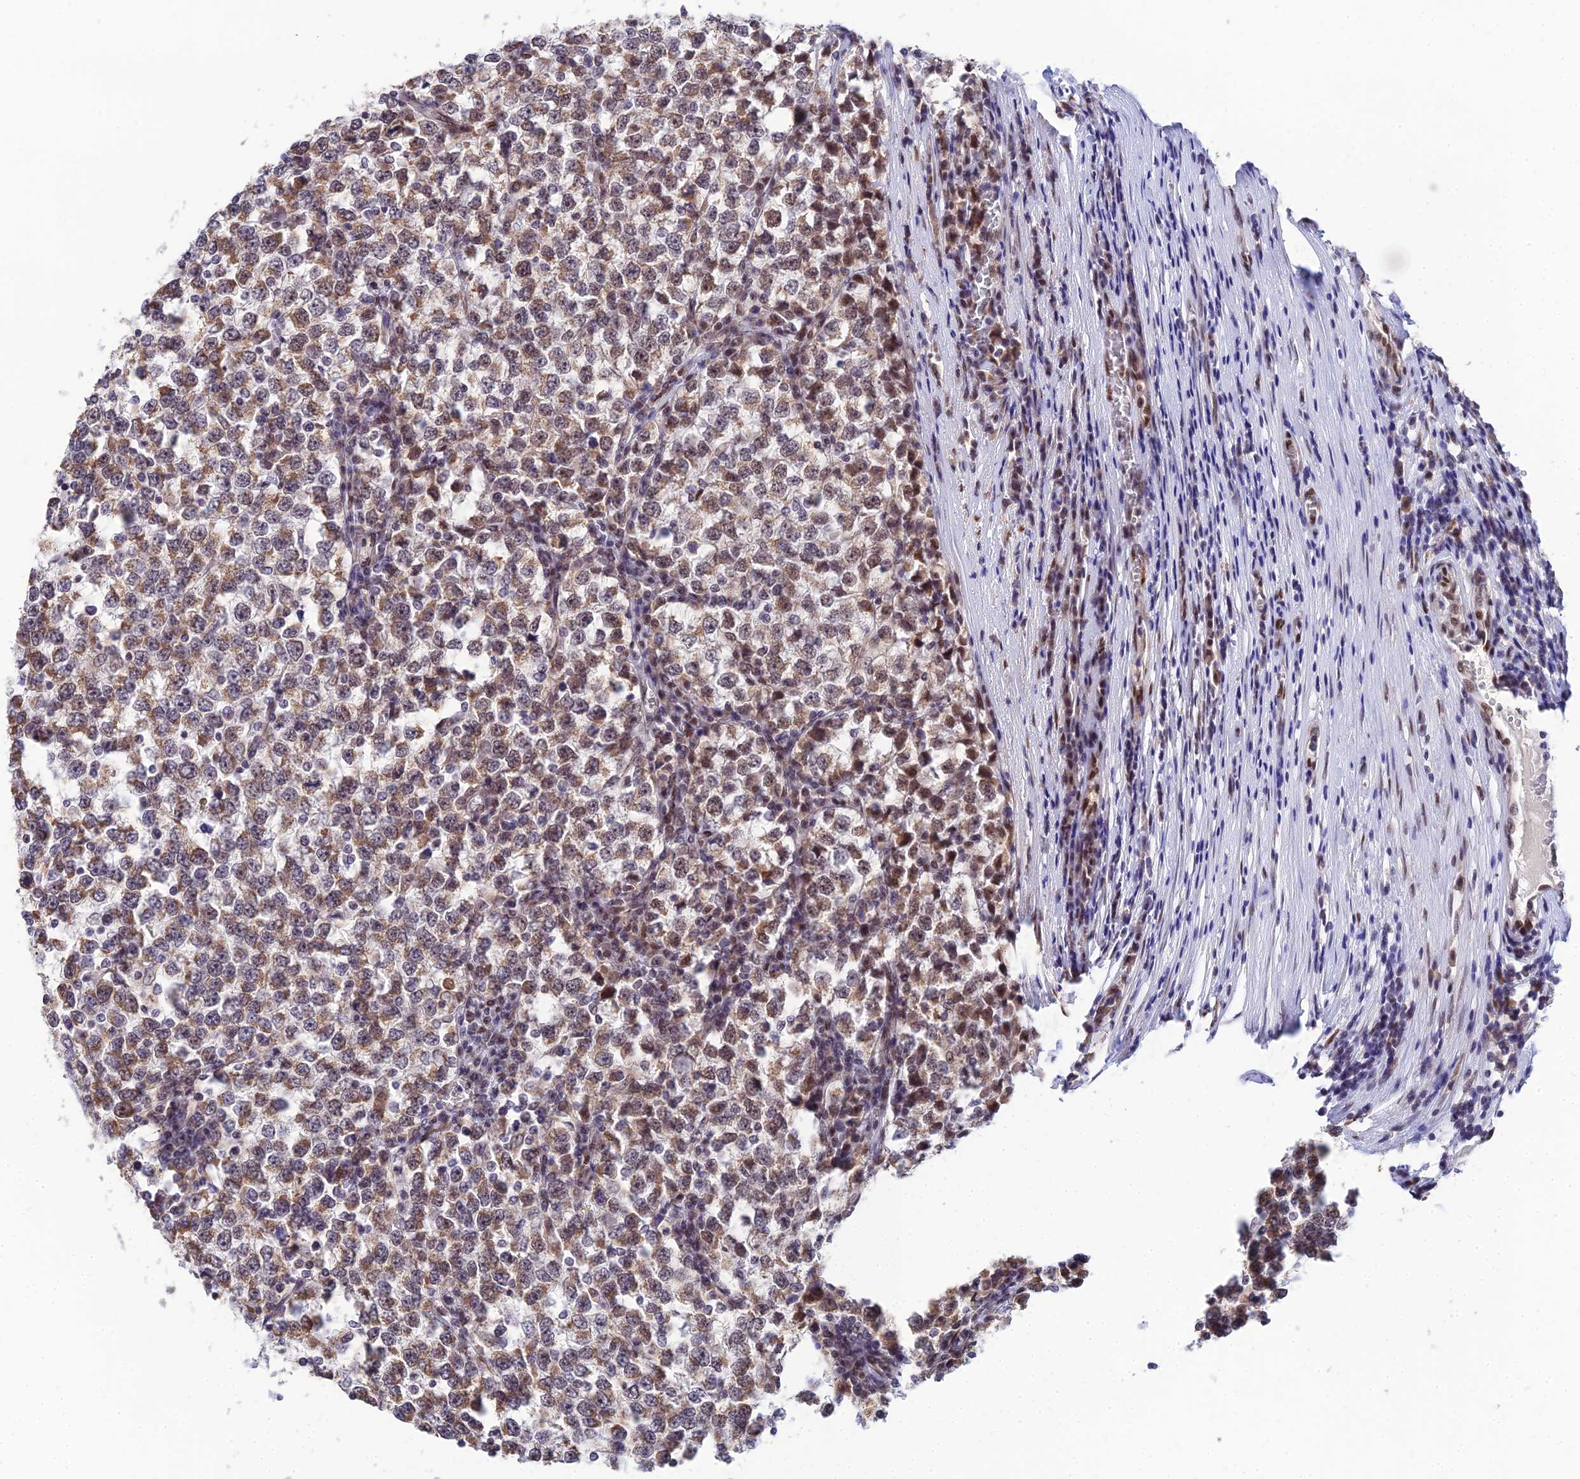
{"staining": {"intensity": "weak", "quantity": ">75%", "location": "cytoplasmic/membranous,nuclear"}, "tissue": "testis cancer", "cell_type": "Tumor cells", "image_type": "cancer", "snomed": [{"axis": "morphology", "description": "Seminoma, NOS"}, {"axis": "topography", "description": "Testis"}], "caption": "This image demonstrates testis cancer stained with IHC to label a protein in brown. The cytoplasmic/membranous and nuclear of tumor cells show weak positivity for the protein. Nuclei are counter-stained blue.", "gene": "C2orf49", "patient": {"sex": "male", "age": 65}}